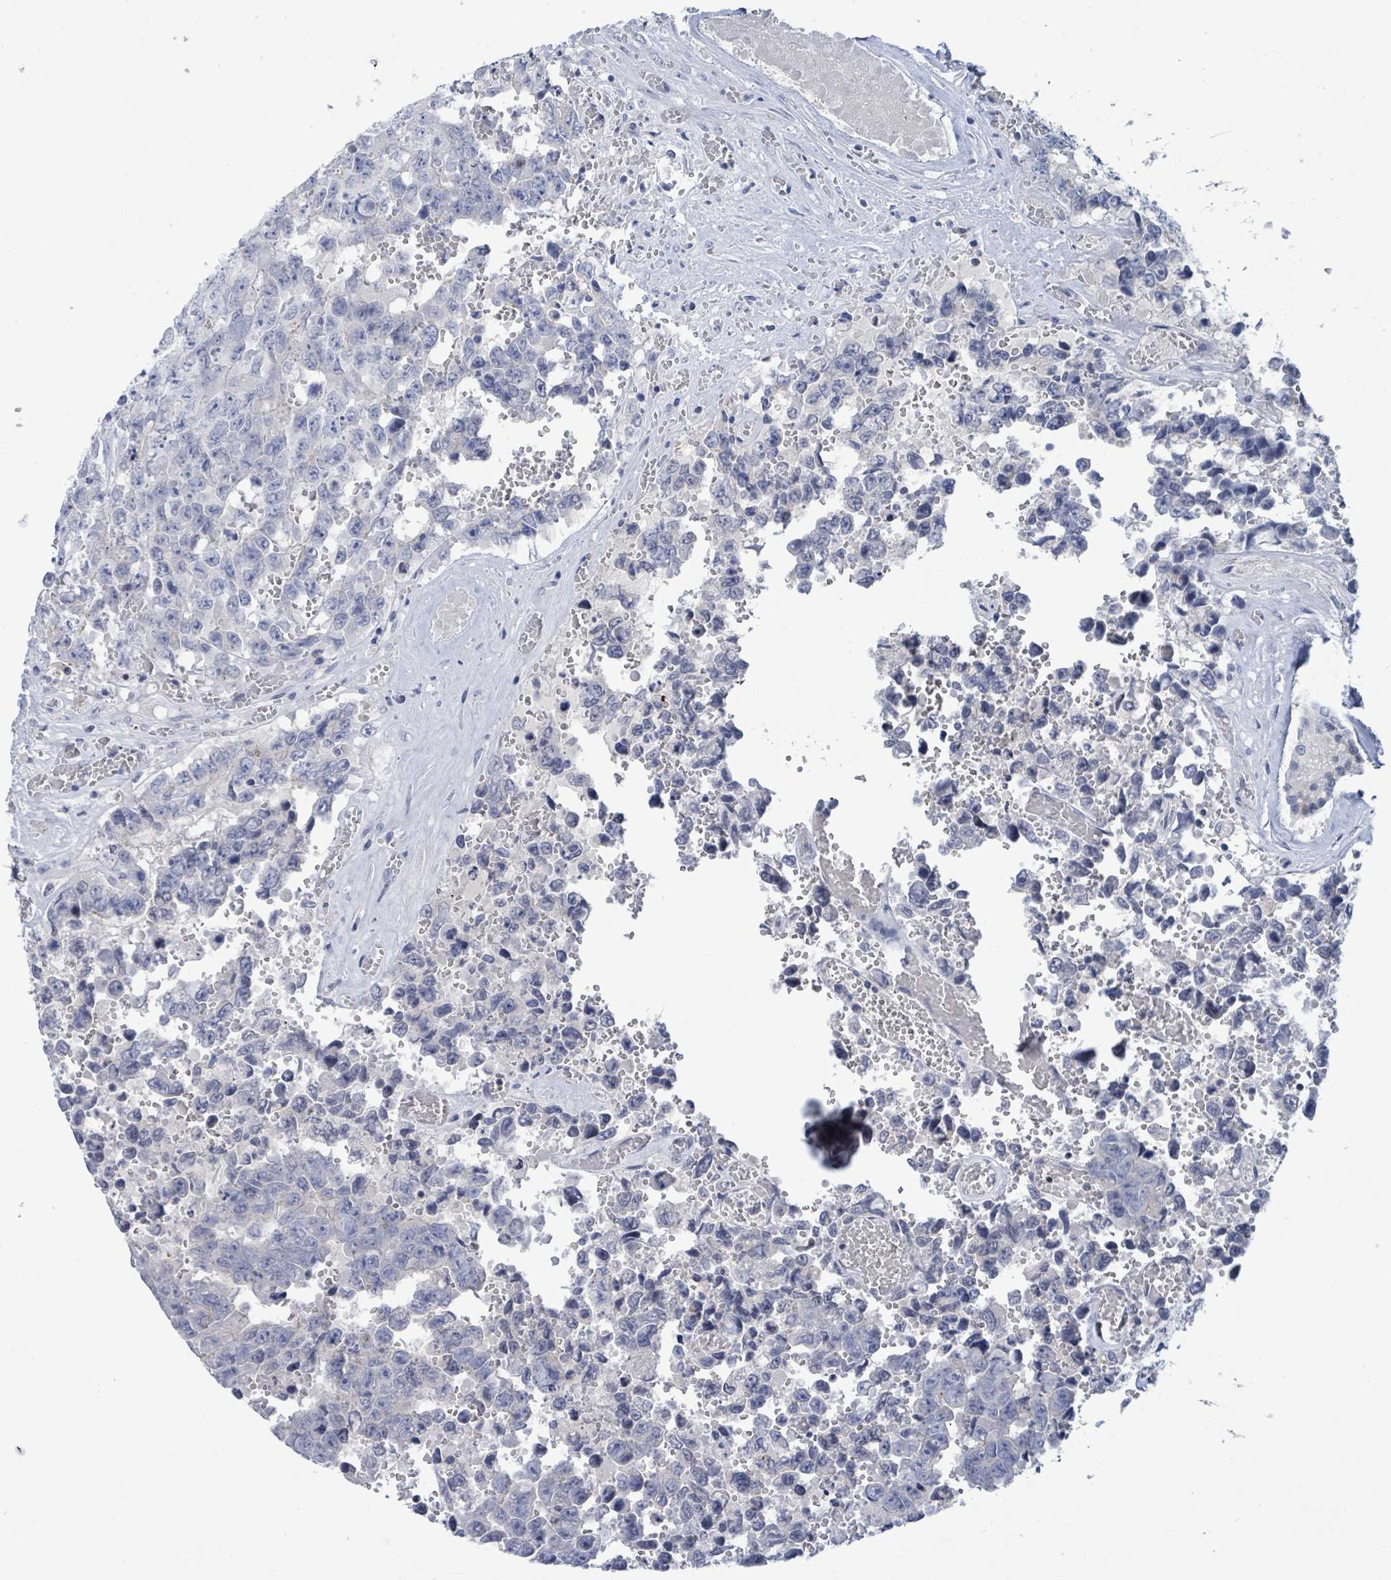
{"staining": {"intensity": "negative", "quantity": "none", "location": "none"}, "tissue": "testis cancer", "cell_type": "Tumor cells", "image_type": "cancer", "snomed": [{"axis": "morphology", "description": "Normal tissue, NOS"}, {"axis": "morphology", "description": "Carcinoma, Embryonal, NOS"}, {"axis": "topography", "description": "Testis"}, {"axis": "topography", "description": "Epididymis"}], "caption": "Immunohistochemistry (IHC) micrograph of embryonal carcinoma (testis) stained for a protein (brown), which demonstrates no positivity in tumor cells.", "gene": "NTN3", "patient": {"sex": "male", "age": 25}}